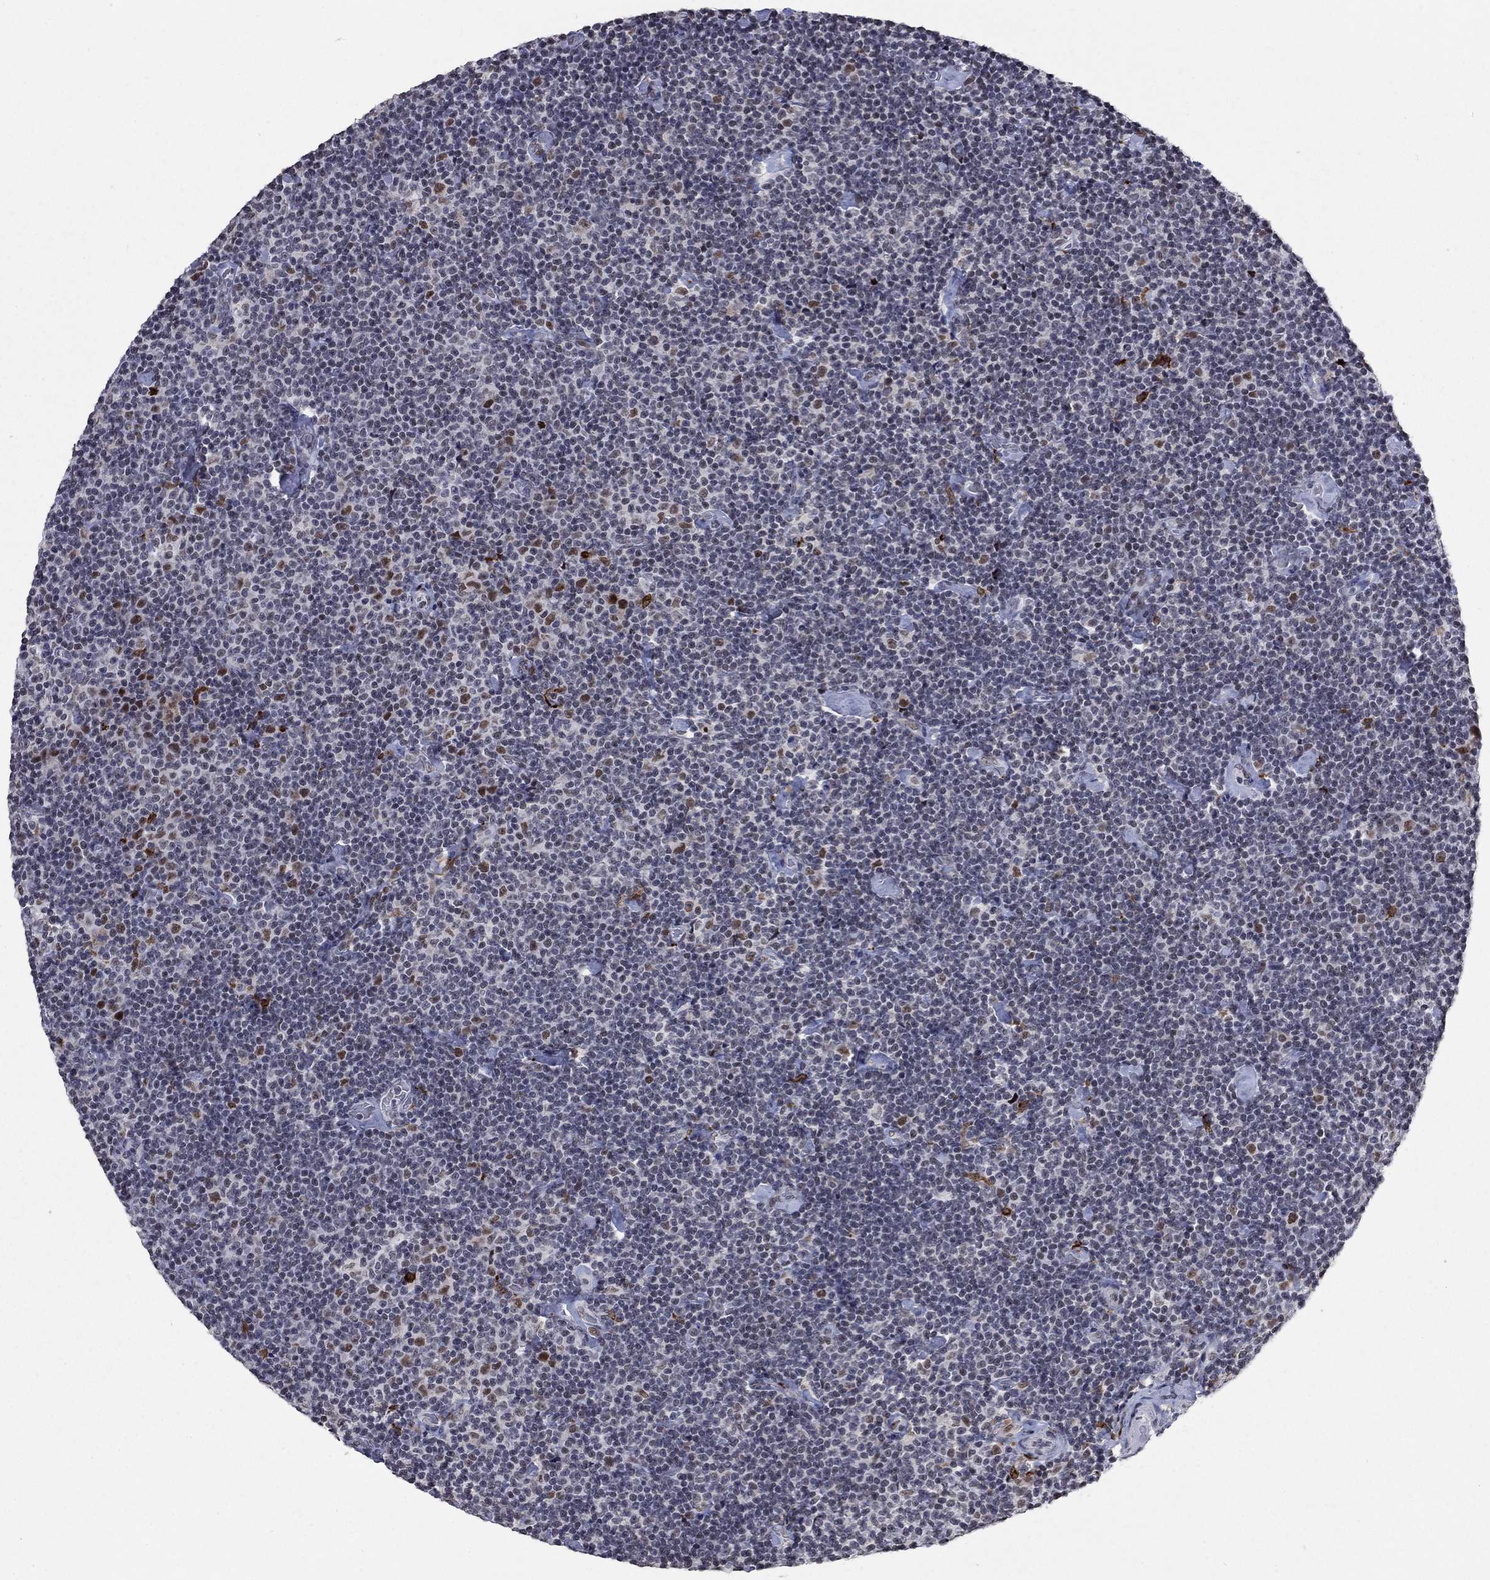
{"staining": {"intensity": "moderate", "quantity": "<25%", "location": "nuclear"}, "tissue": "lymphoma", "cell_type": "Tumor cells", "image_type": "cancer", "snomed": [{"axis": "morphology", "description": "Malignant lymphoma, non-Hodgkin's type, Low grade"}, {"axis": "topography", "description": "Lymph node"}], "caption": "Immunohistochemistry (DAB (3,3'-diaminobenzidine)) staining of lymphoma exhibits moderate nuclear protein positivity in about <25% of tumor cells.", "gene": "HCFC1", "patient": {"sex": "male", "age": 81}}